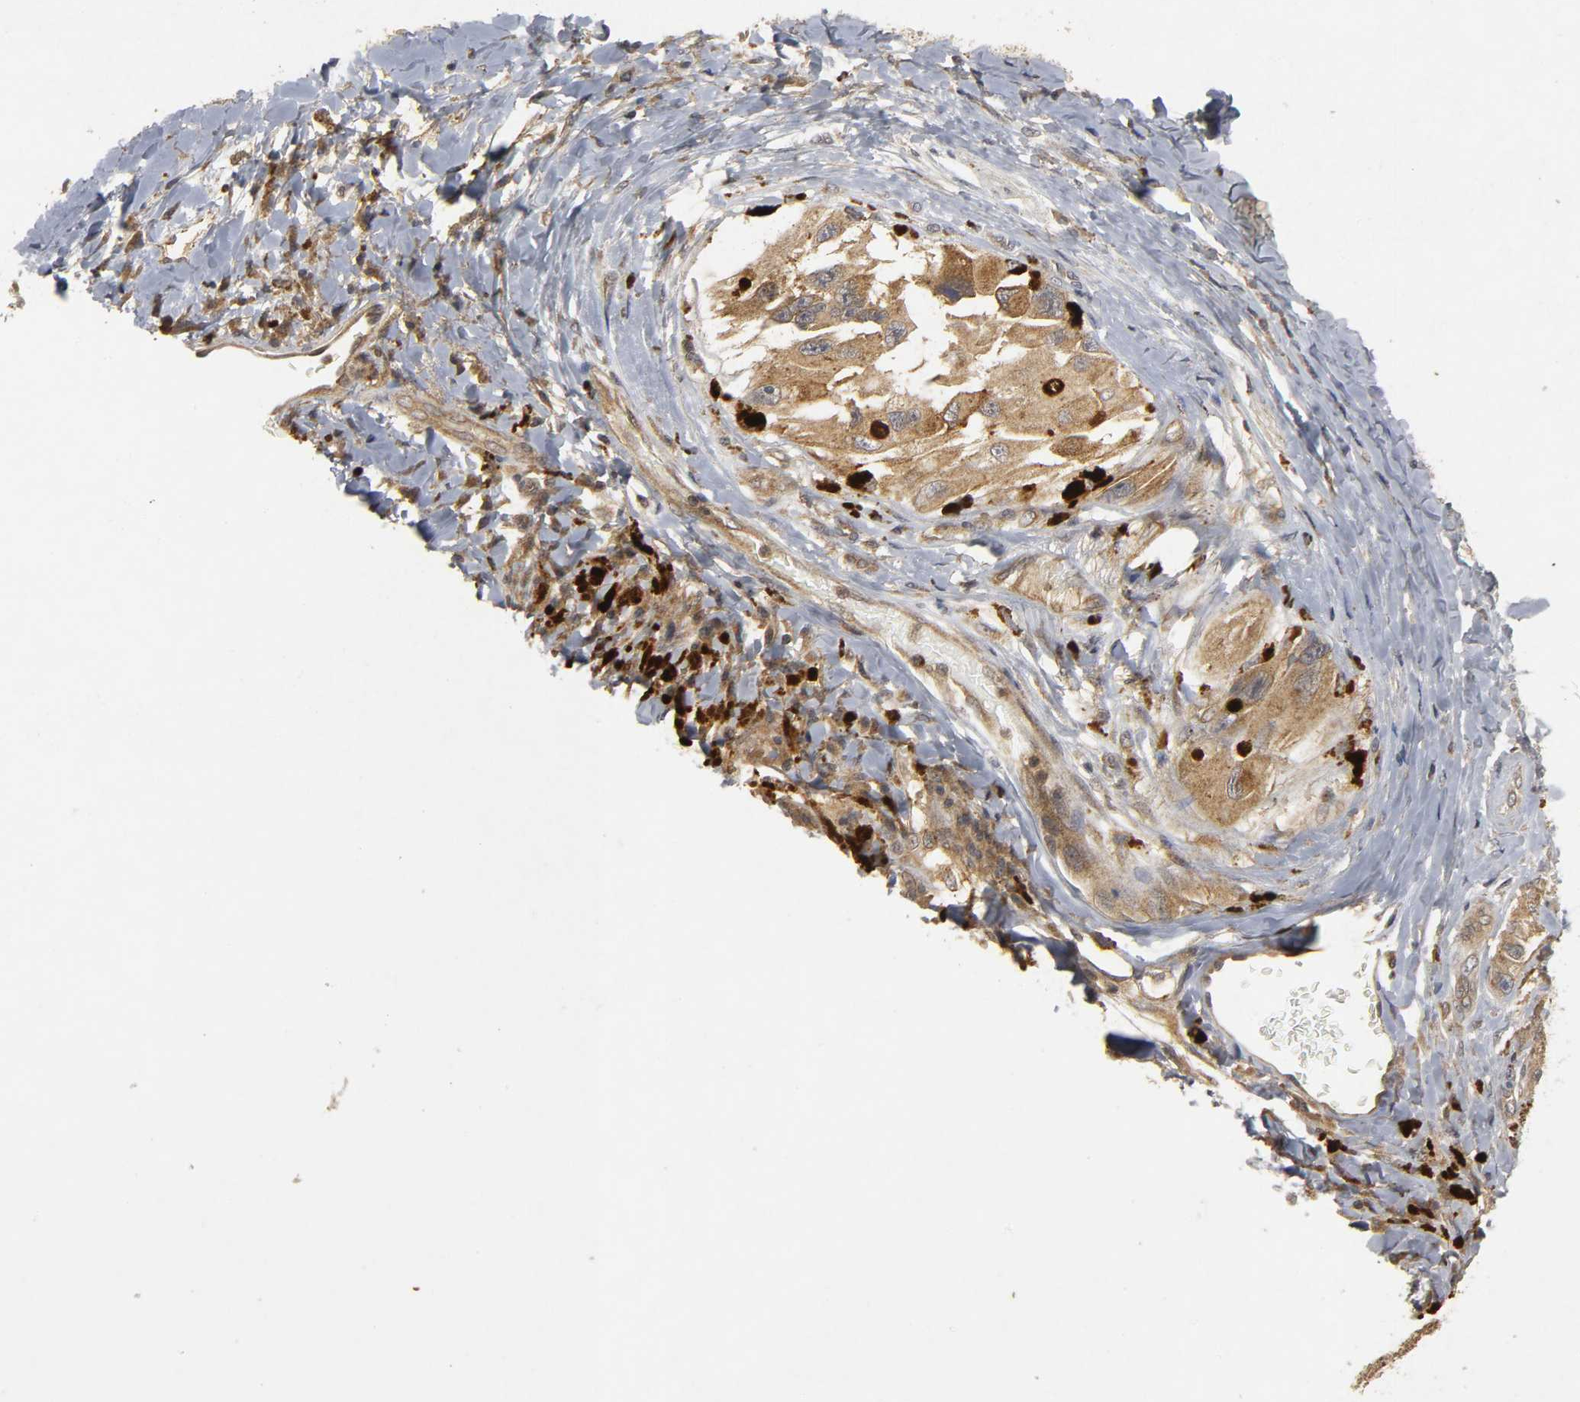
{"staining": {"intensity": "moderate", "quantity": ">75%", "location": "cytoplasmic/membranous"}, "tissue": "melanoma", "cell_type": "Tumor cells", "image_type": "cancer", "snomed": [{"axis": "morphology", "description": "Malignant melanoma, NOS"}, {"axis": "topography", "description": "Skin"}], "caption": "Malignant melanoma was stained to show a protein in brown. There is medium levels of moderate cytoplasmic/membranous staining in approximately >75% of tumor cells. The protein of interest is shown in brown color, while the nuclei are stained blue.", "gene": "TRAF6", "patient": {"sex": "female", "age": 73}}